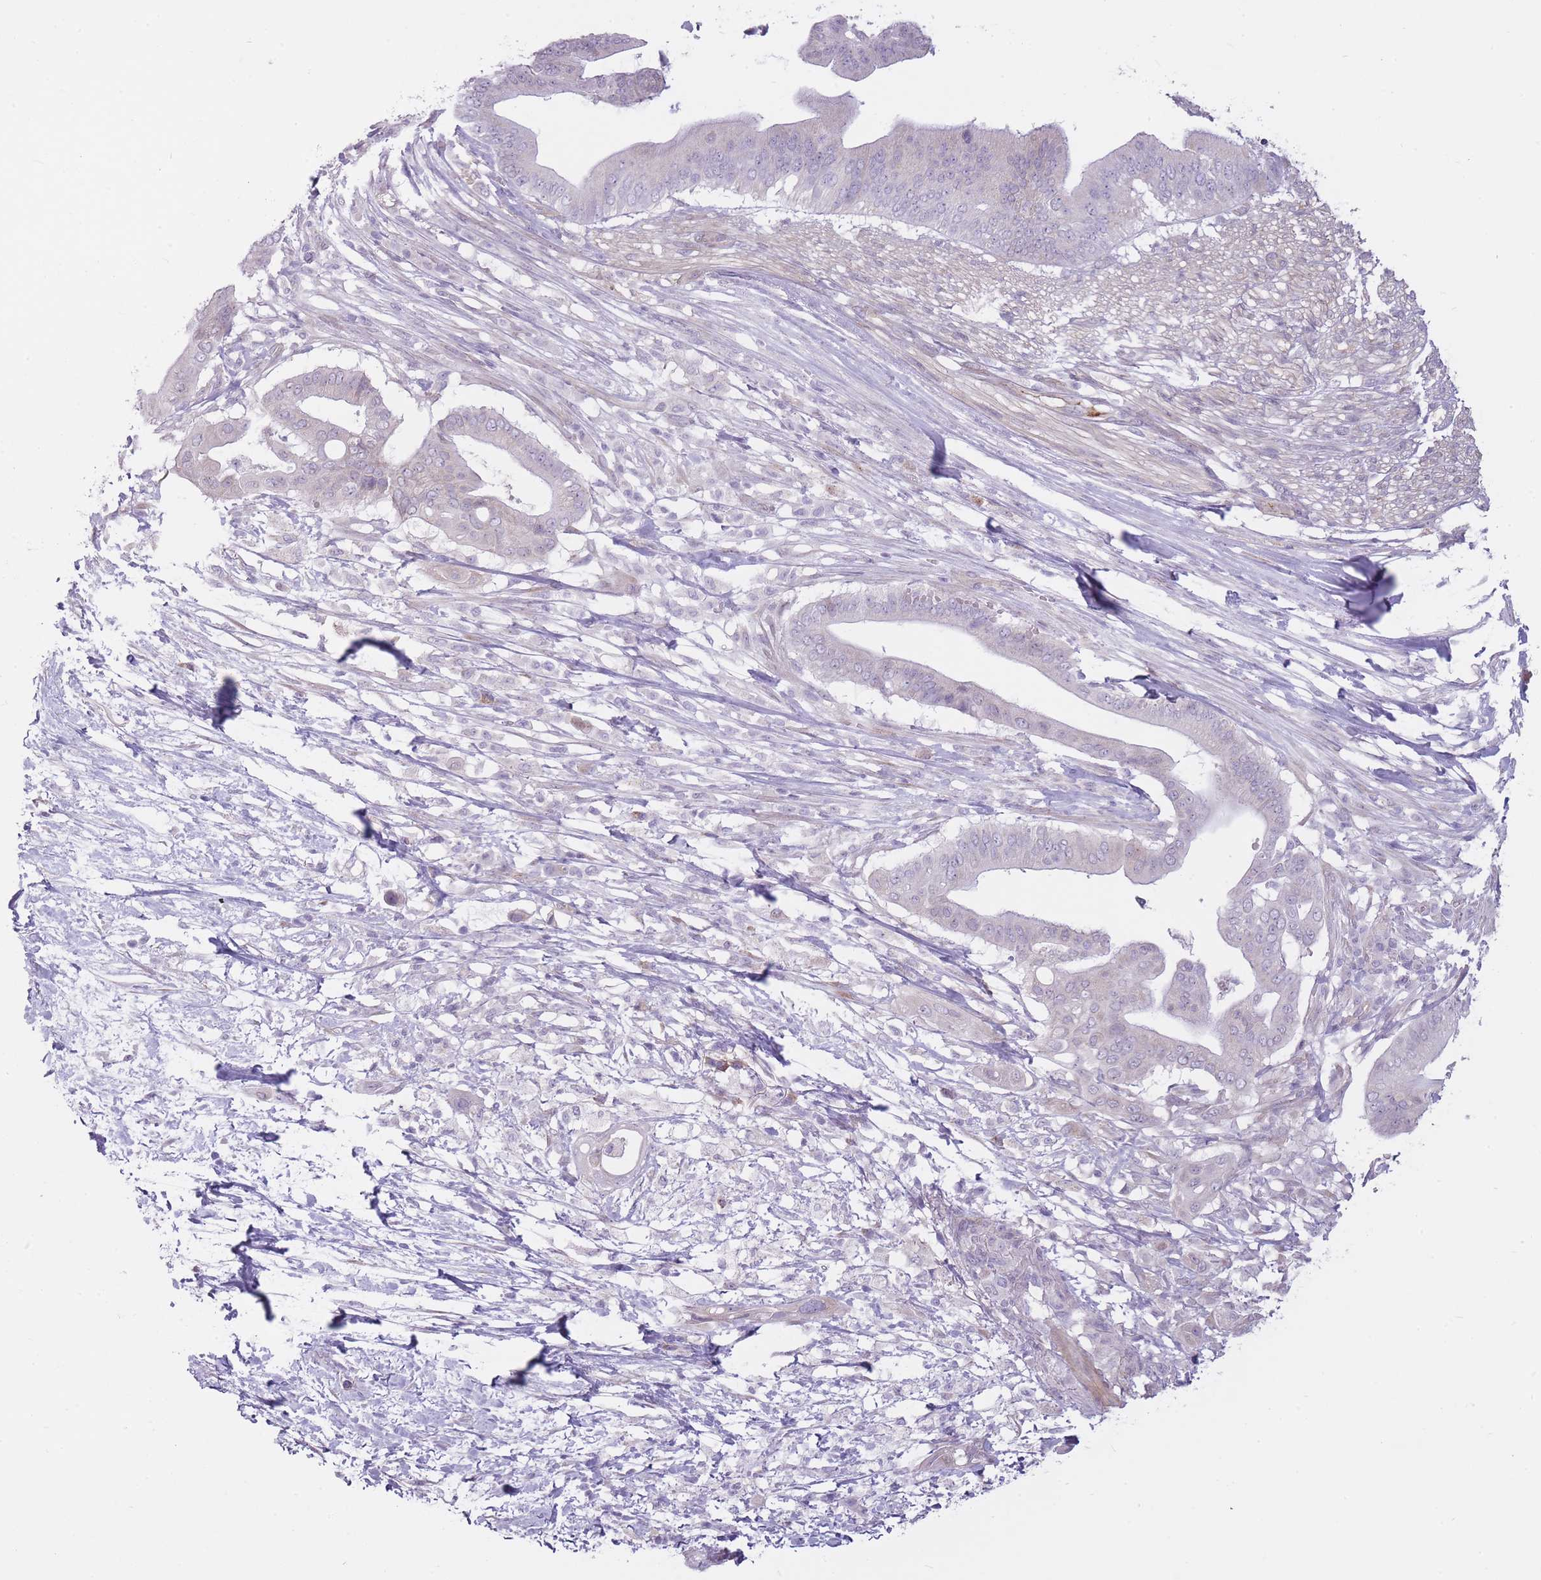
{"staining": {"intensity": "negative", "quantity": "none", "location": "none"}, "tissue": "pancreatic cancer", "cell_type": "Tumor cells", "image_type": "cancer", "snomed": [{"axis": "morphology", "description": "Adenocarcinoma, NOS"}, {"axis": "topography", "description": "Pancreas"}], "caption": "This is a micrograph of immunohistochemistry staining of pancreatic cancer (adenocarcinoma), which shows no staining in tumor cells.", "gene": "PGRMC2", "patient": {"sex": "male", "age": 68}}